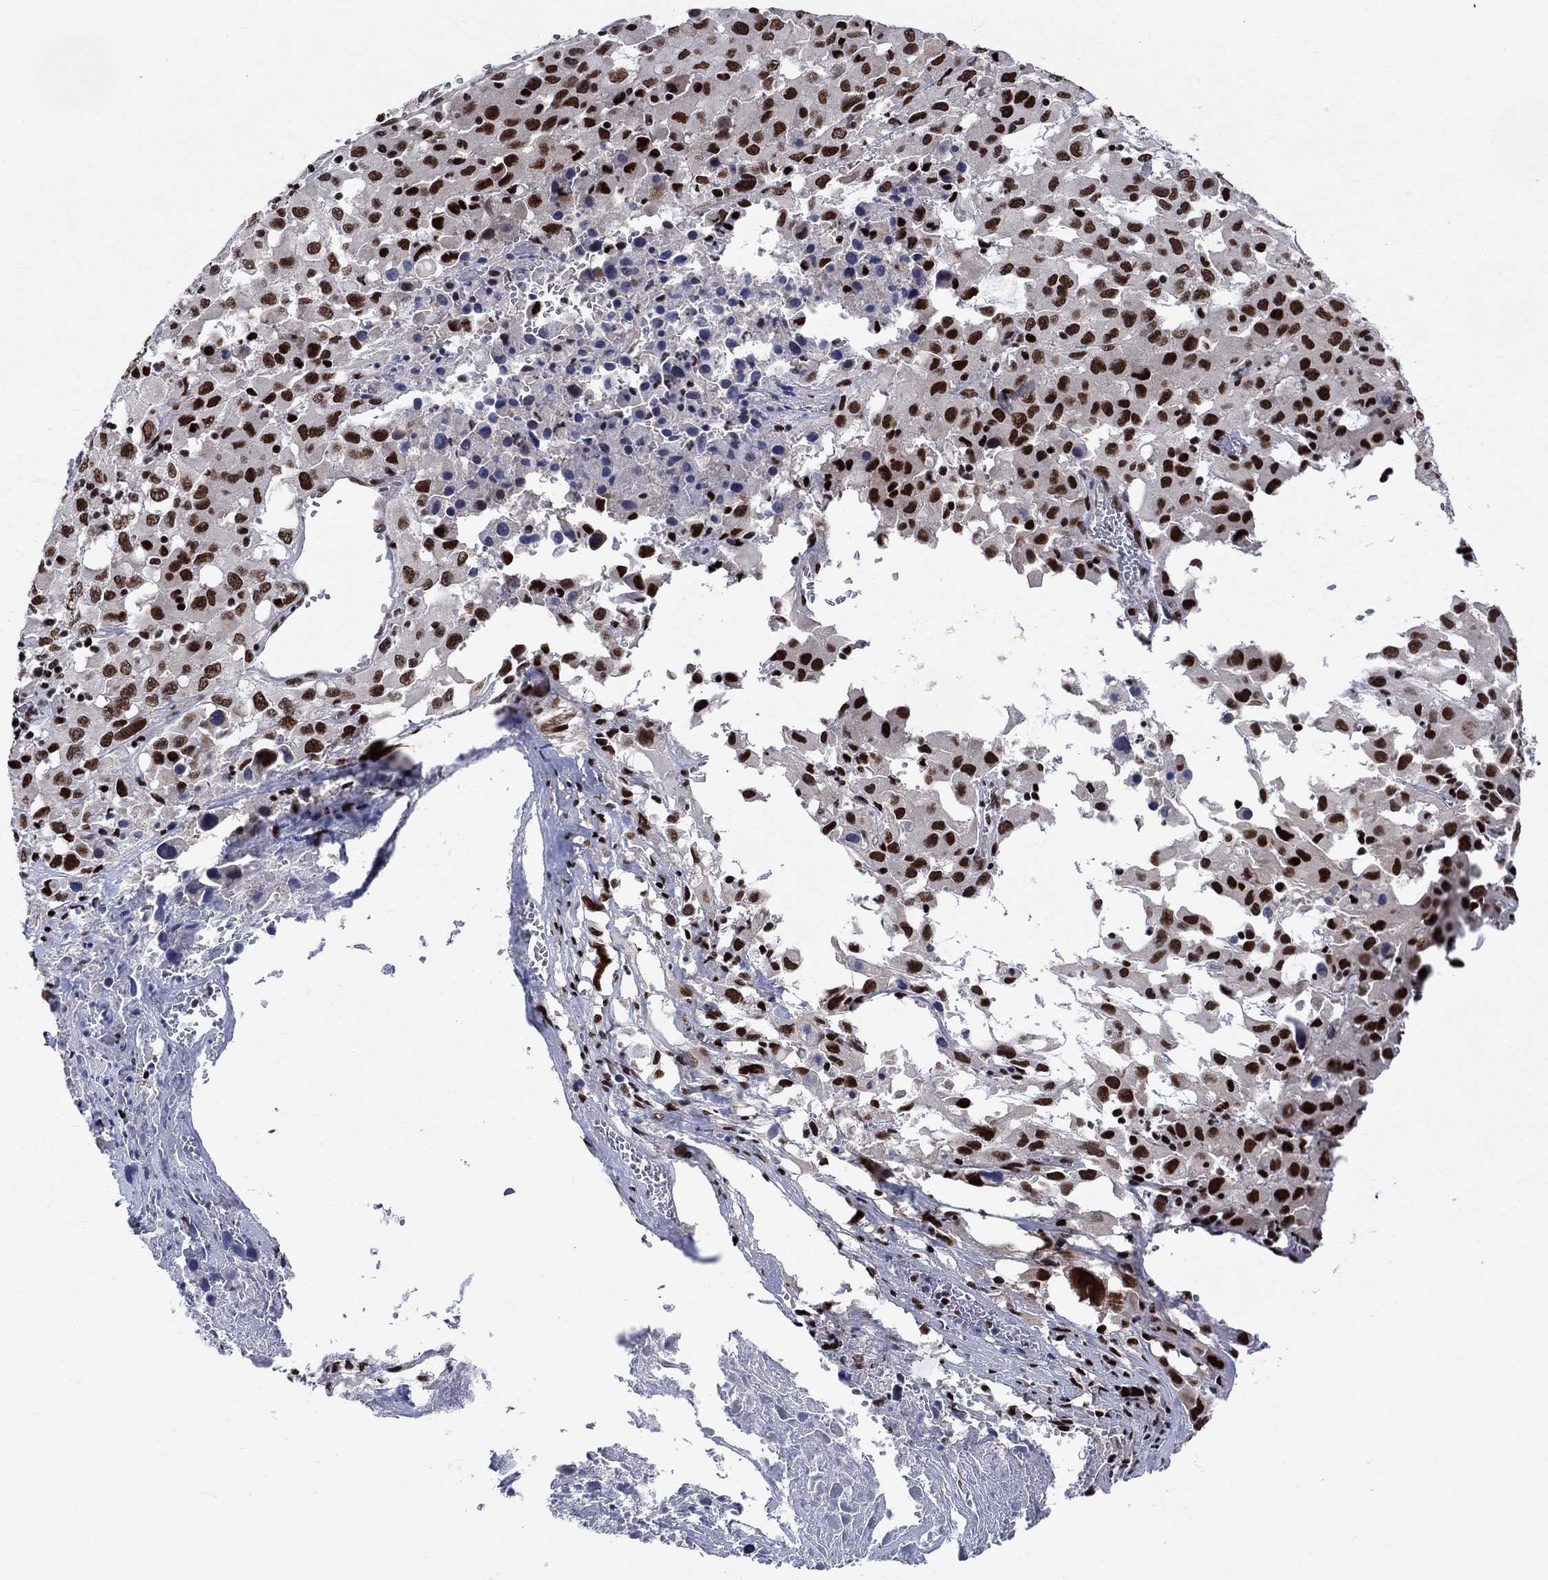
{"staining": {"intensity": "strong", "quantity": "25%-75%", "location": "nuclear"}, "tissue": "melanoma", "cell_type": "Tumor cells", "image_type": "cancer", "snomed": [{"axis": "morphology", "description": "Malignant melanoma, Metastatic site"}, {"axis": "topography", "description": "Lymph node"}], "caption": "Malignant melanoma (metastatic site) stained with immunohistochemistry (IHC) exhibits strong nuclear positivity in approximately 25%-75% of tumor cells.", "gene": "RPRD1B", "patient": {"sex": "male", "age": 50}}